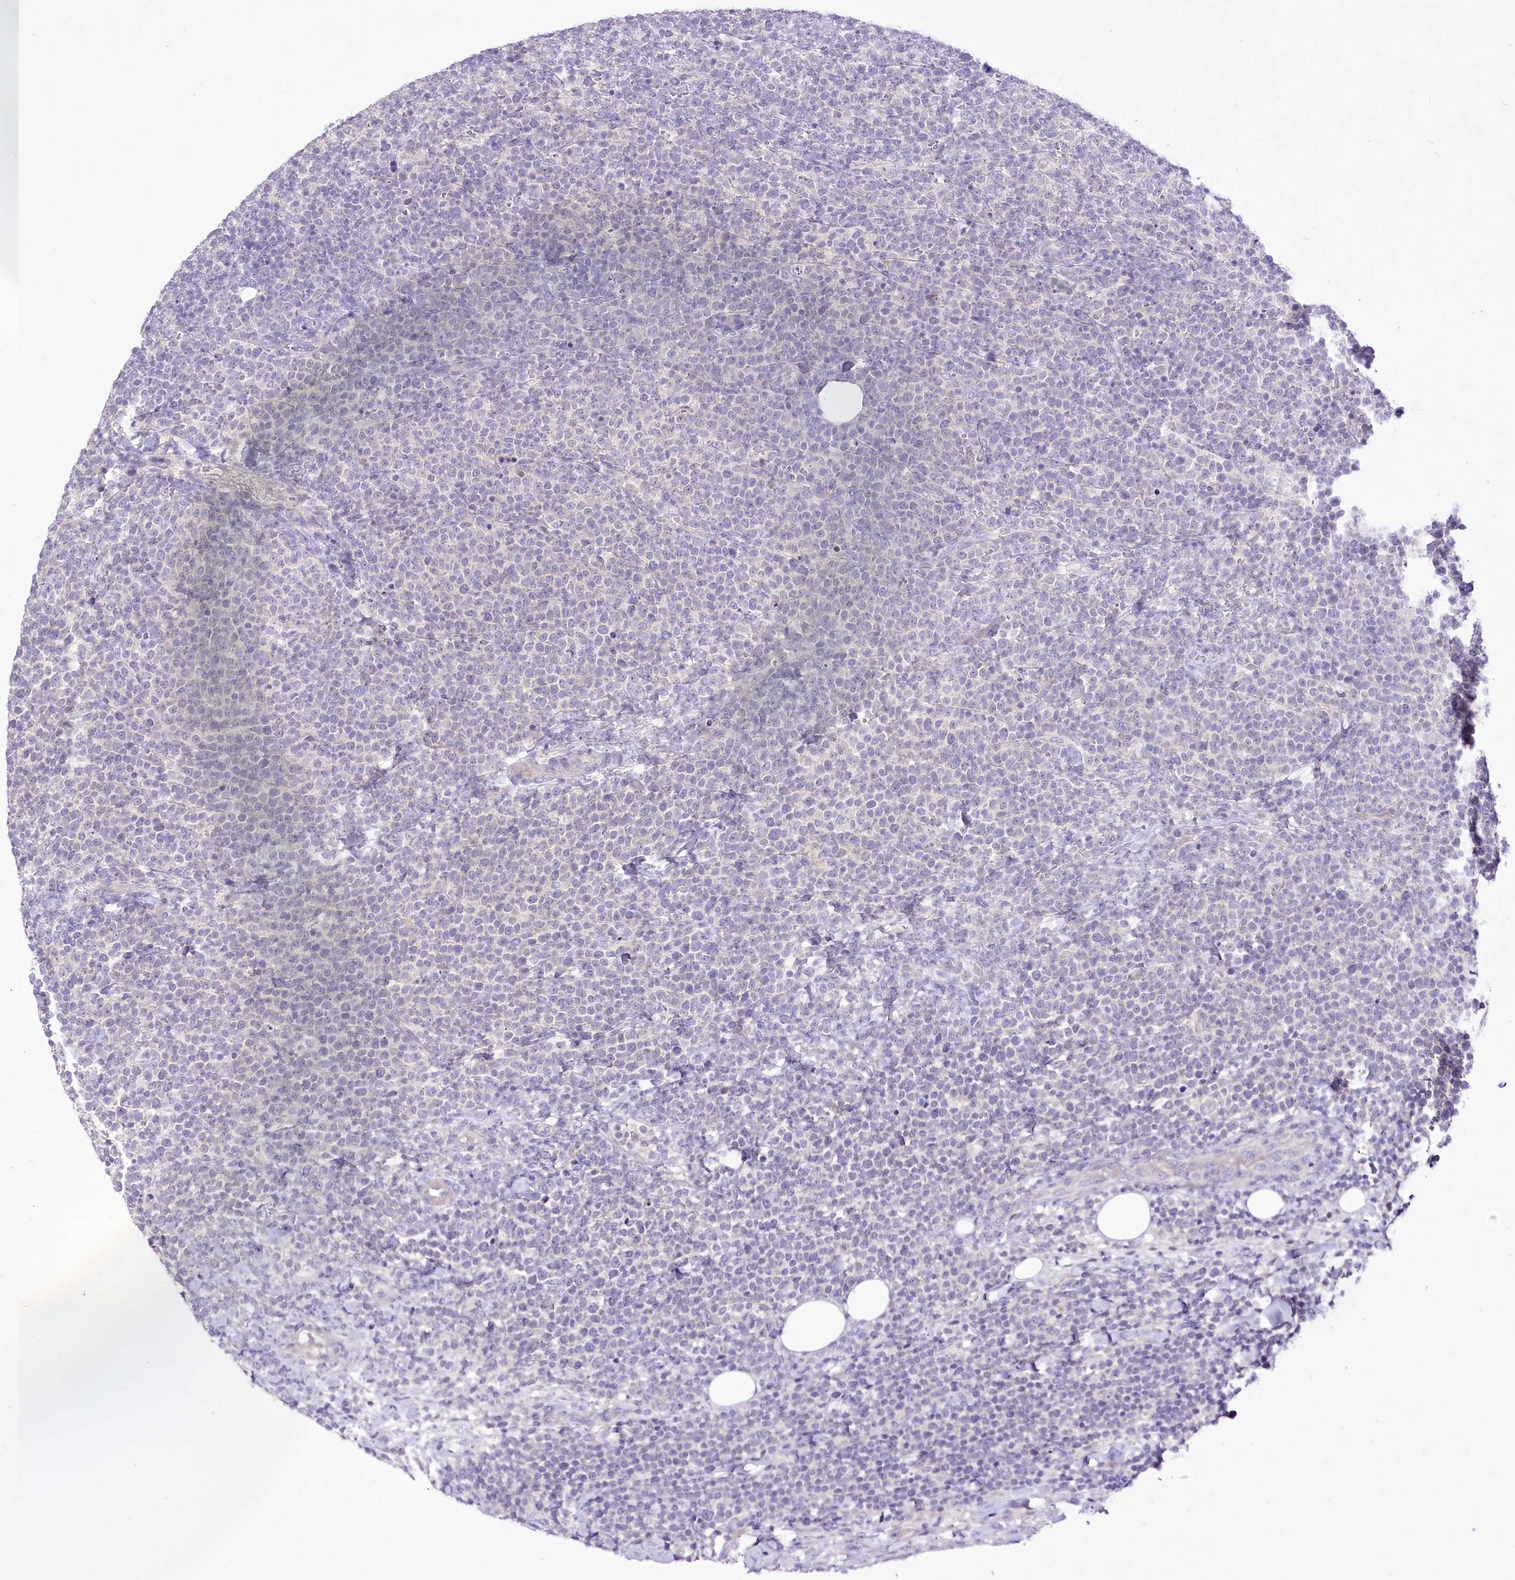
{"staining": {"intensity": "negative", "quantity": "none", "location": "none"}, "tissue": "lymphoma", "cell_type": "Tumor cells", "image_type": "cancer", "snomed": [{"axis": "morphology", "description": "Malignant lymphoma, non-Hodgkin's type, High grade"}, {"axis": "topography", "description": "Lymph node"}], "caption": "Immunohistochemical staining of human lymphoma reveals no significant expression in tumor cells. The staining is performed using DAB (3,3'-diaminobenzidine) brown chromogen with nuclei counter-stained in using hematoxylin.", "gene": "HELT", "patient": {"sex": "male", "age": 61}}